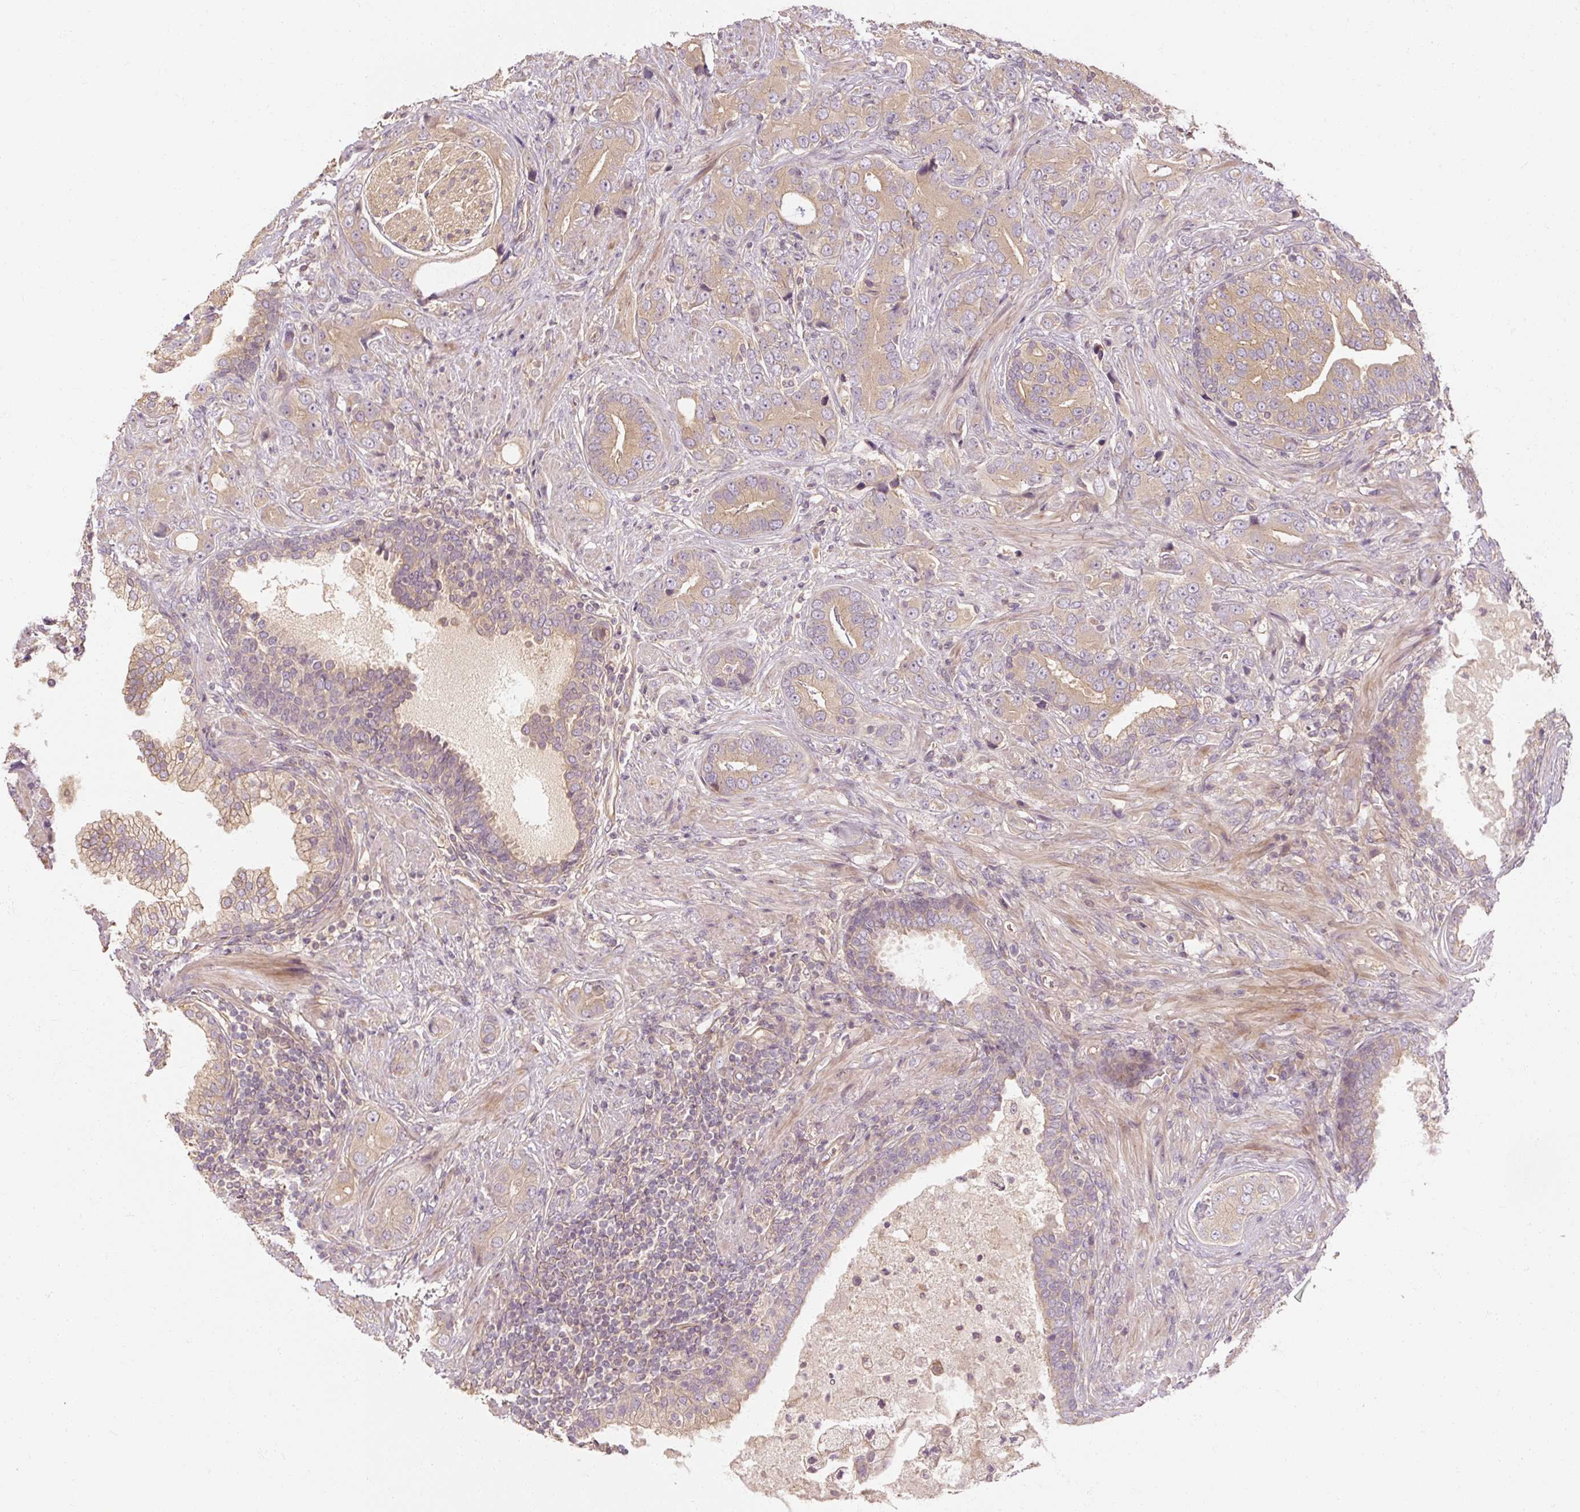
{"staining": {"intensity": "weak", "quantity": ">75%", "location": "cytoplasmic/membranous"}, "tissue": "prostate cancer", "cell_type": "Tumor cells", "image_type": "cancer", "snomed": [{"axis": "morphology", "description": "Adenocarcinoma, High grade"}, {"axis": "topography", "description": "Prostate"}], "caption": "Prostate cancer stained with a brown dye demonstrates weak cytoplasmic/membranous positive positivity in approximately >75% of tumor cells.", "gene": "RB1CC1", "patient": {"sex": "male", "age": 55}}